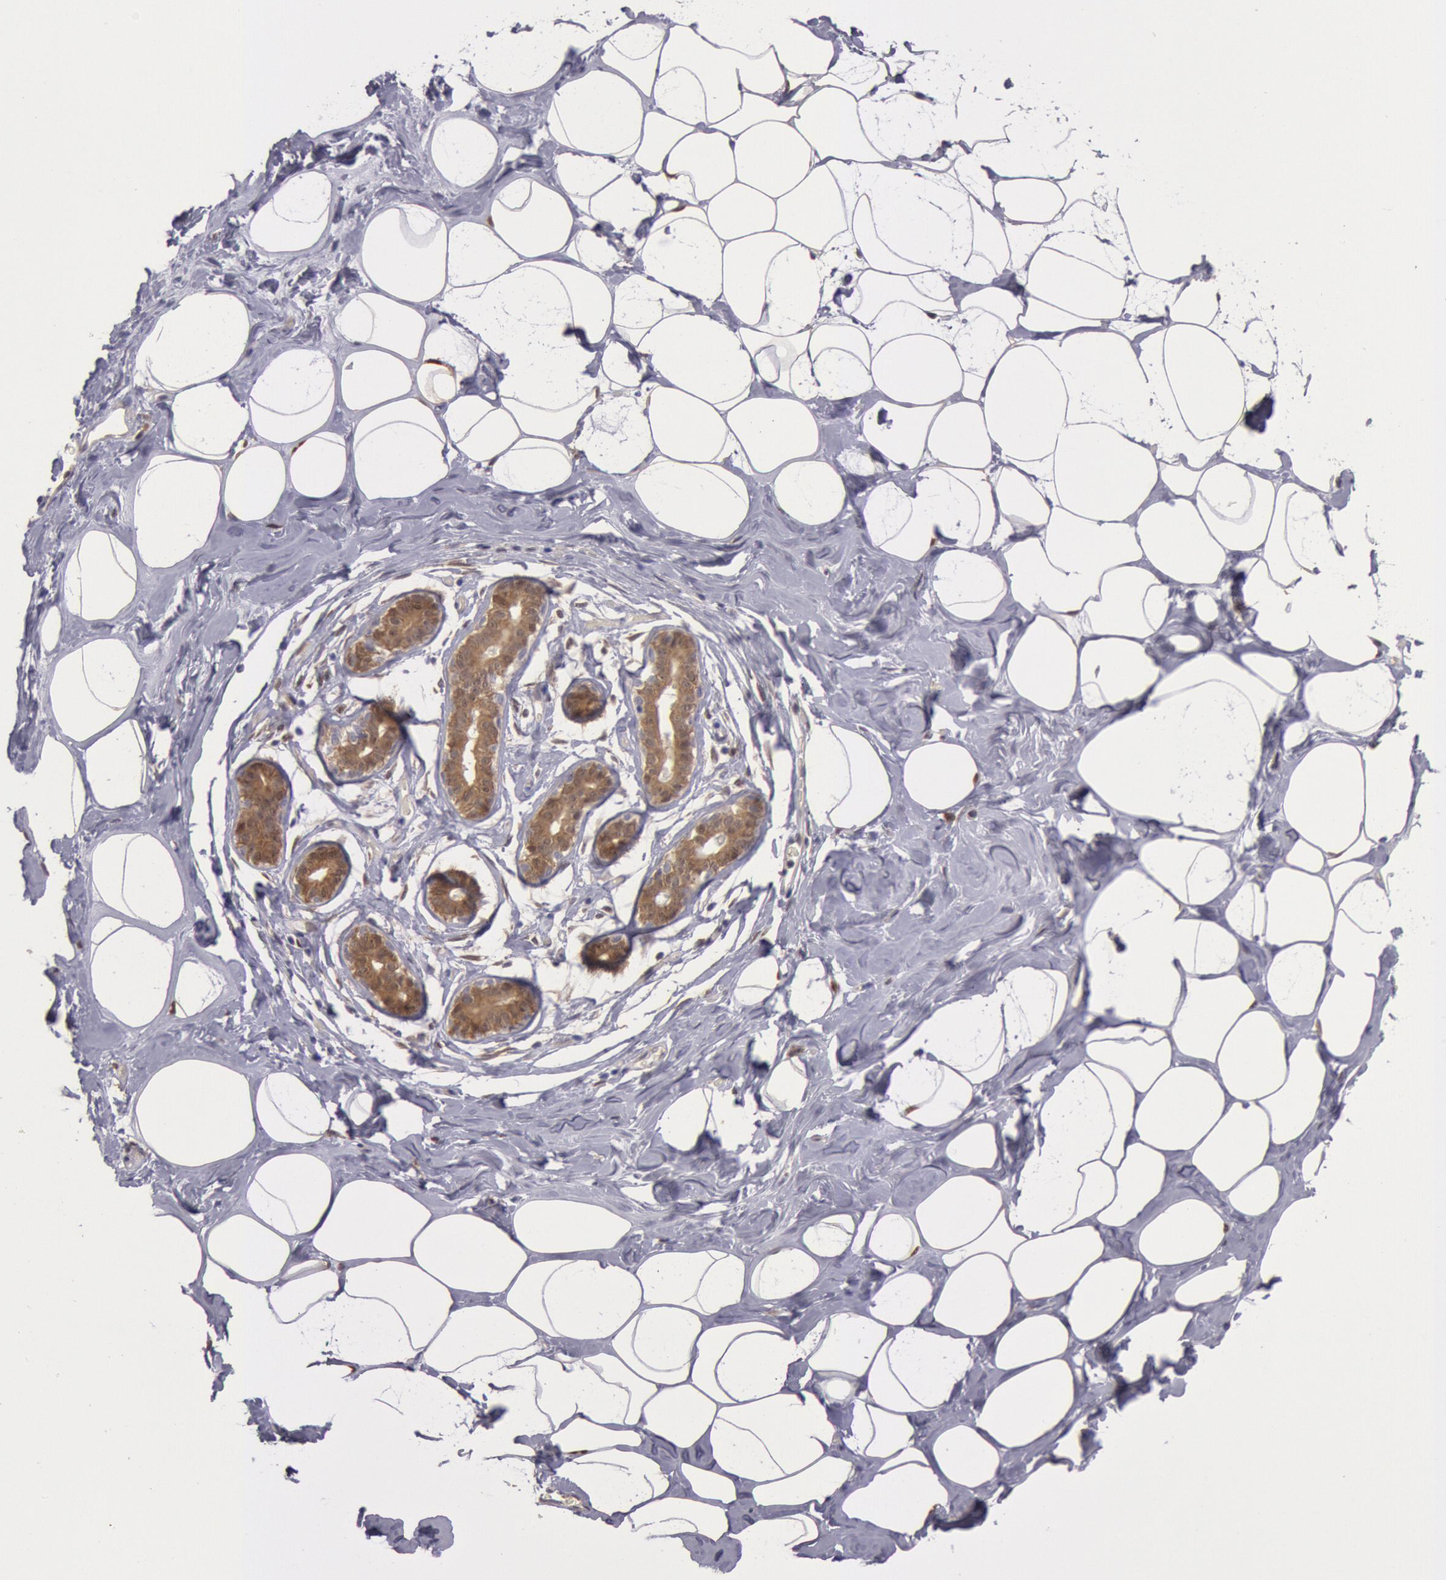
{"staining": {"intensity": "negative", "quantity": "none", "location": "none"}, "tissue": "breast", "cell_type": "Adipocytes", "image_type": "normal", "snomed": [{"axis": "morphology", "description": "Normal tissue, NOS"}, {"axis": "morphology", "description": "Fibrosis, NOS"}, {"axis": "topography", "description": "Breast"}], "caption": "The histopathology image shows no staining of adipocytes in unremarkable breast. (Stains: DAB (3,3'-diaminobenzidine) immunohistochemistry with hematoxylin counter stain, Microscopy: brightfield microscopy at high magnification).", "gene": "MPST", "patient": {"sex": "female", "age": 39}}